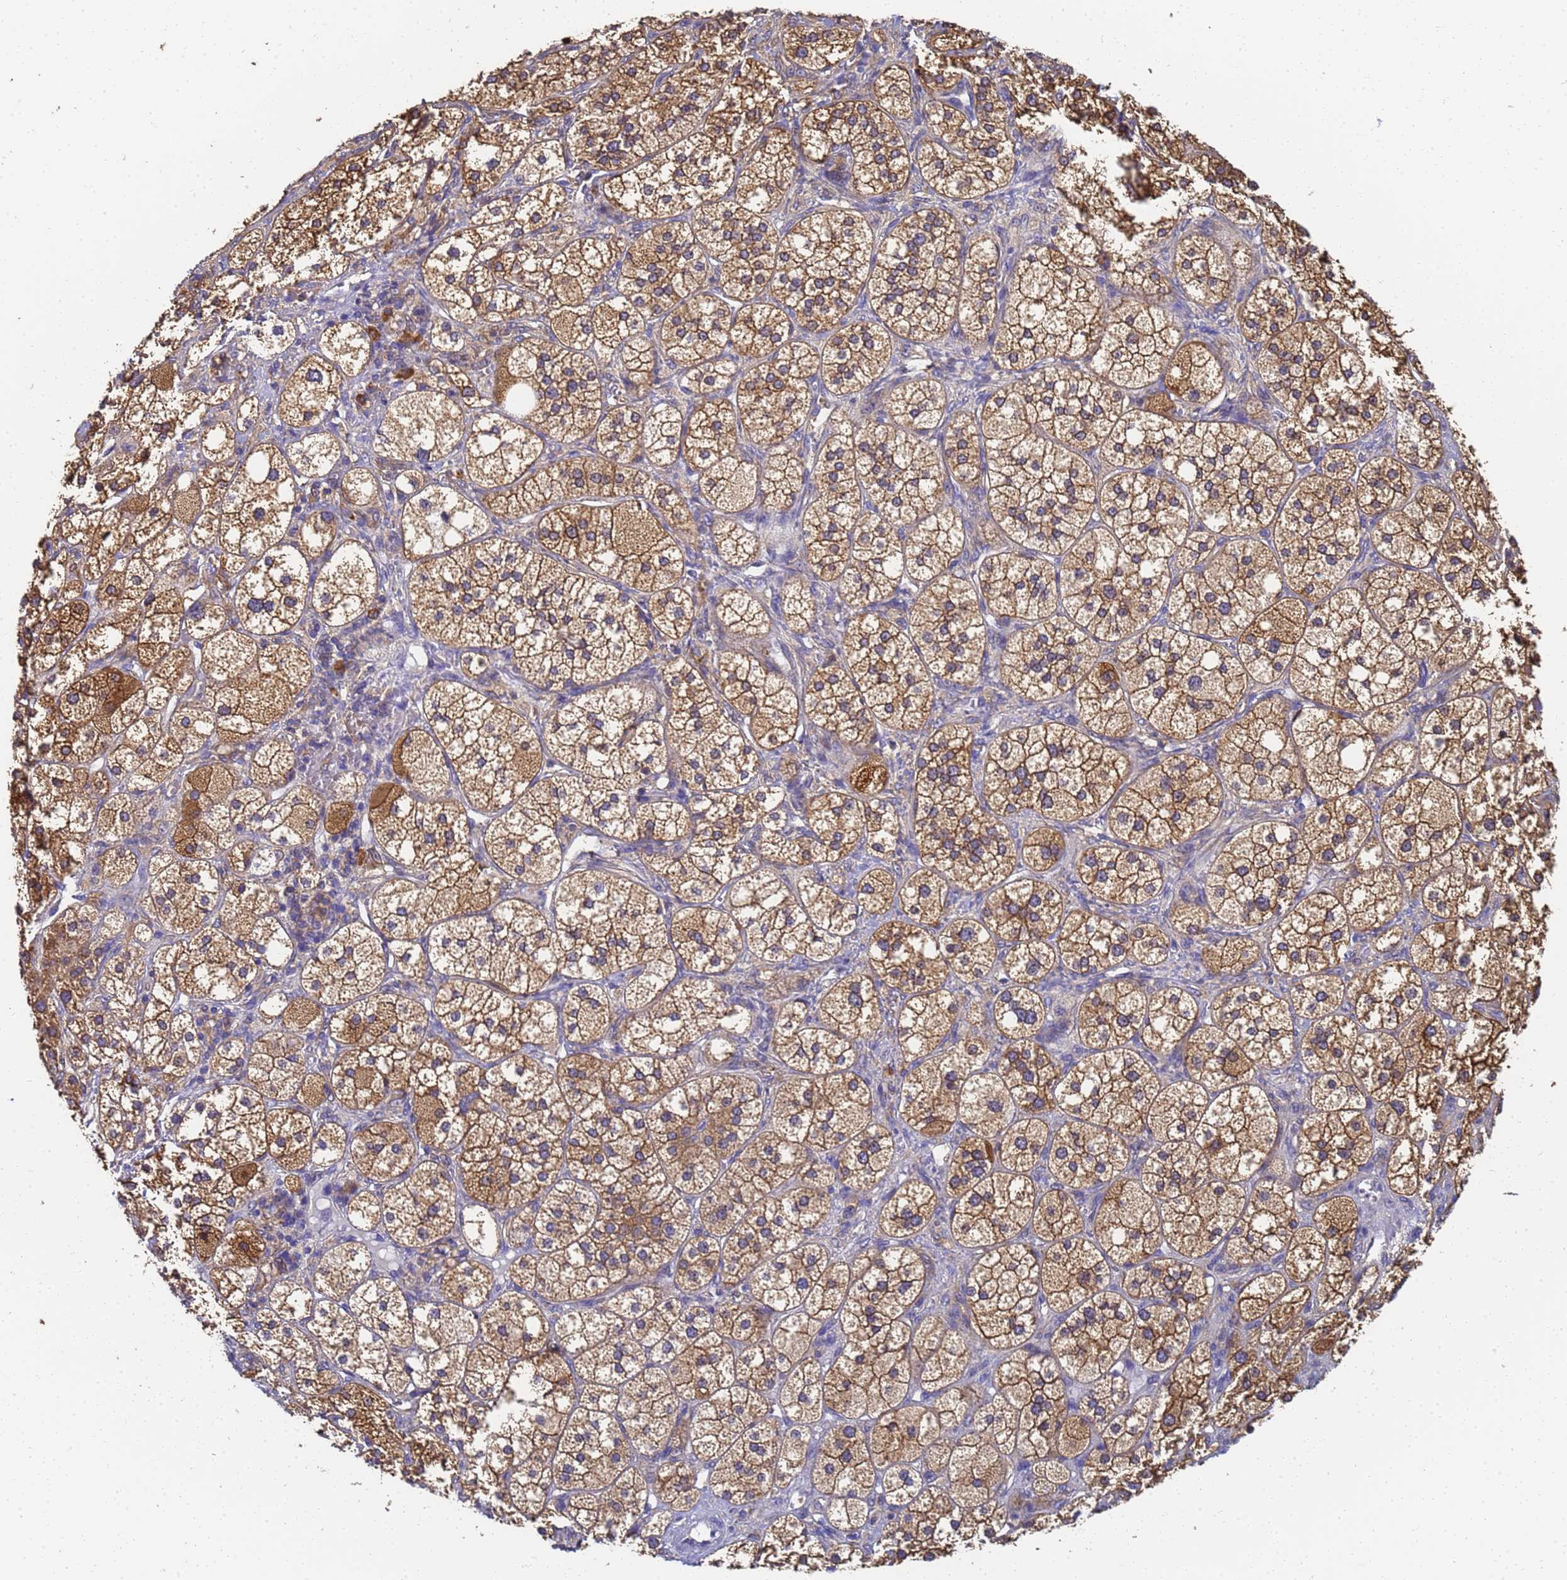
{"staining": {"intensity": "moderate", "quantity": ">75%", "location": "cytoplasmic/membranous"}, "tissue": "adrenal gland", "cell_type": "Glandular cells", "image_type": "normal", "snomed": [{"axis": "morphology", "description": "Normal tissue, NOS"}, {"axis": "topography", "description": "Adrenal gland"}], "caption": "Protein expression analysis of normal adrenal gland demonstrates moderate cytoplasmic/membranous positivity in approximately >75% of glandular cells. (brown staining indicates protein expression, while blue staining denotes nuclei).", "gene": "NME1", "patient": {"sex": "male", "age": 61}}